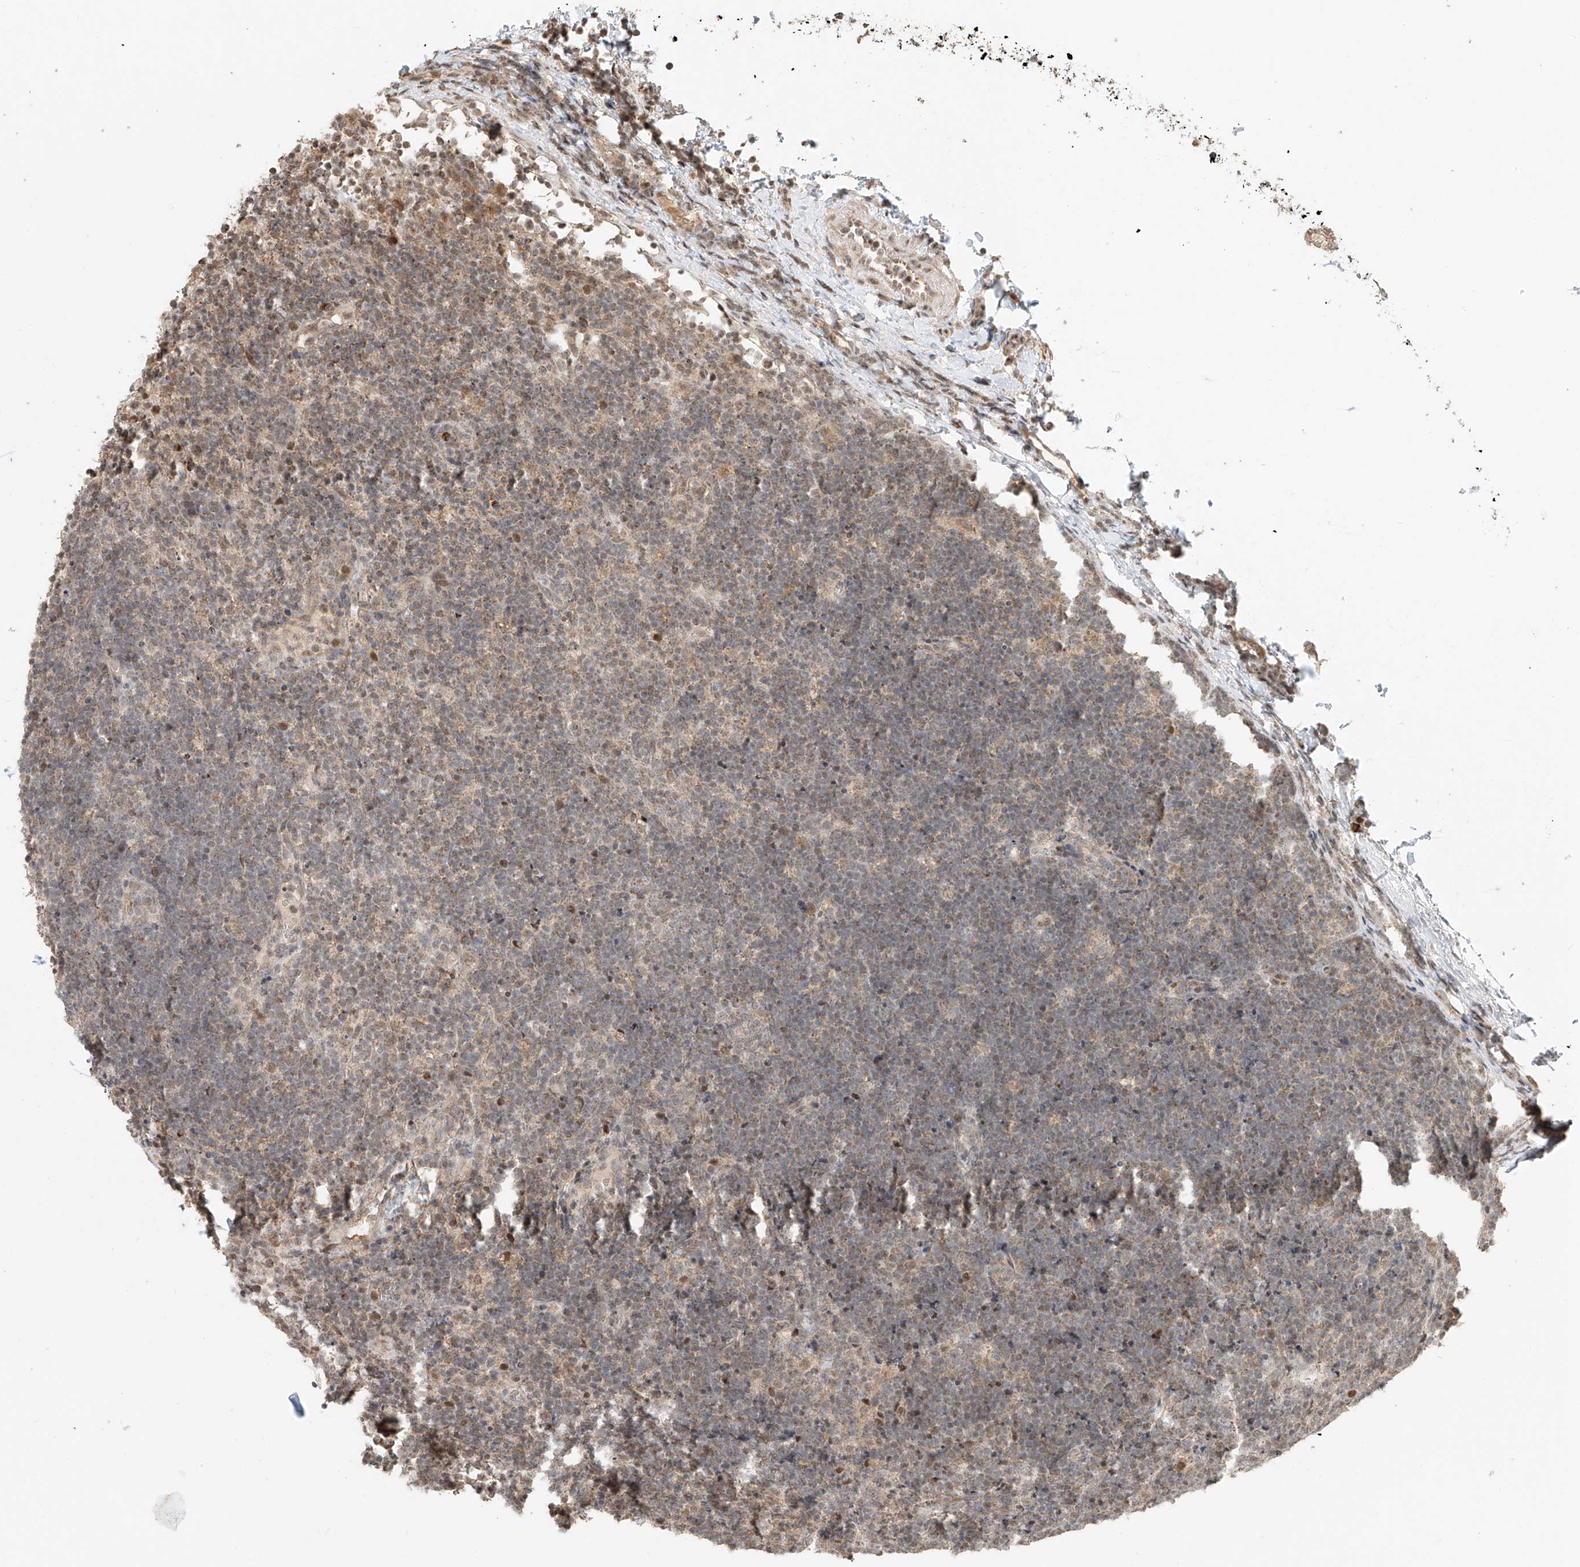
{"staining": {"intensity": "weak", "quantity": "<25%", "location": "cytoplasmic/membranous"}, "tissue": "lymphoma", "cell_type": "Tumor cells", "image_type": "cancer", "snomed": [{"axis": "morphology", "description": "Malignant lymphoma, non-Hodgkin's type, High grade"}, {"axis": "topography", "description": "Lymph node"}], "caption": "Tumor cells show no significant protein expression in lymphoma. (DAB (3,3'-diaminobenzidine) IHC with hematoxylin counter stain).", "gene": "SYTL3", "patient": {"sex": "male", "age": 13}}